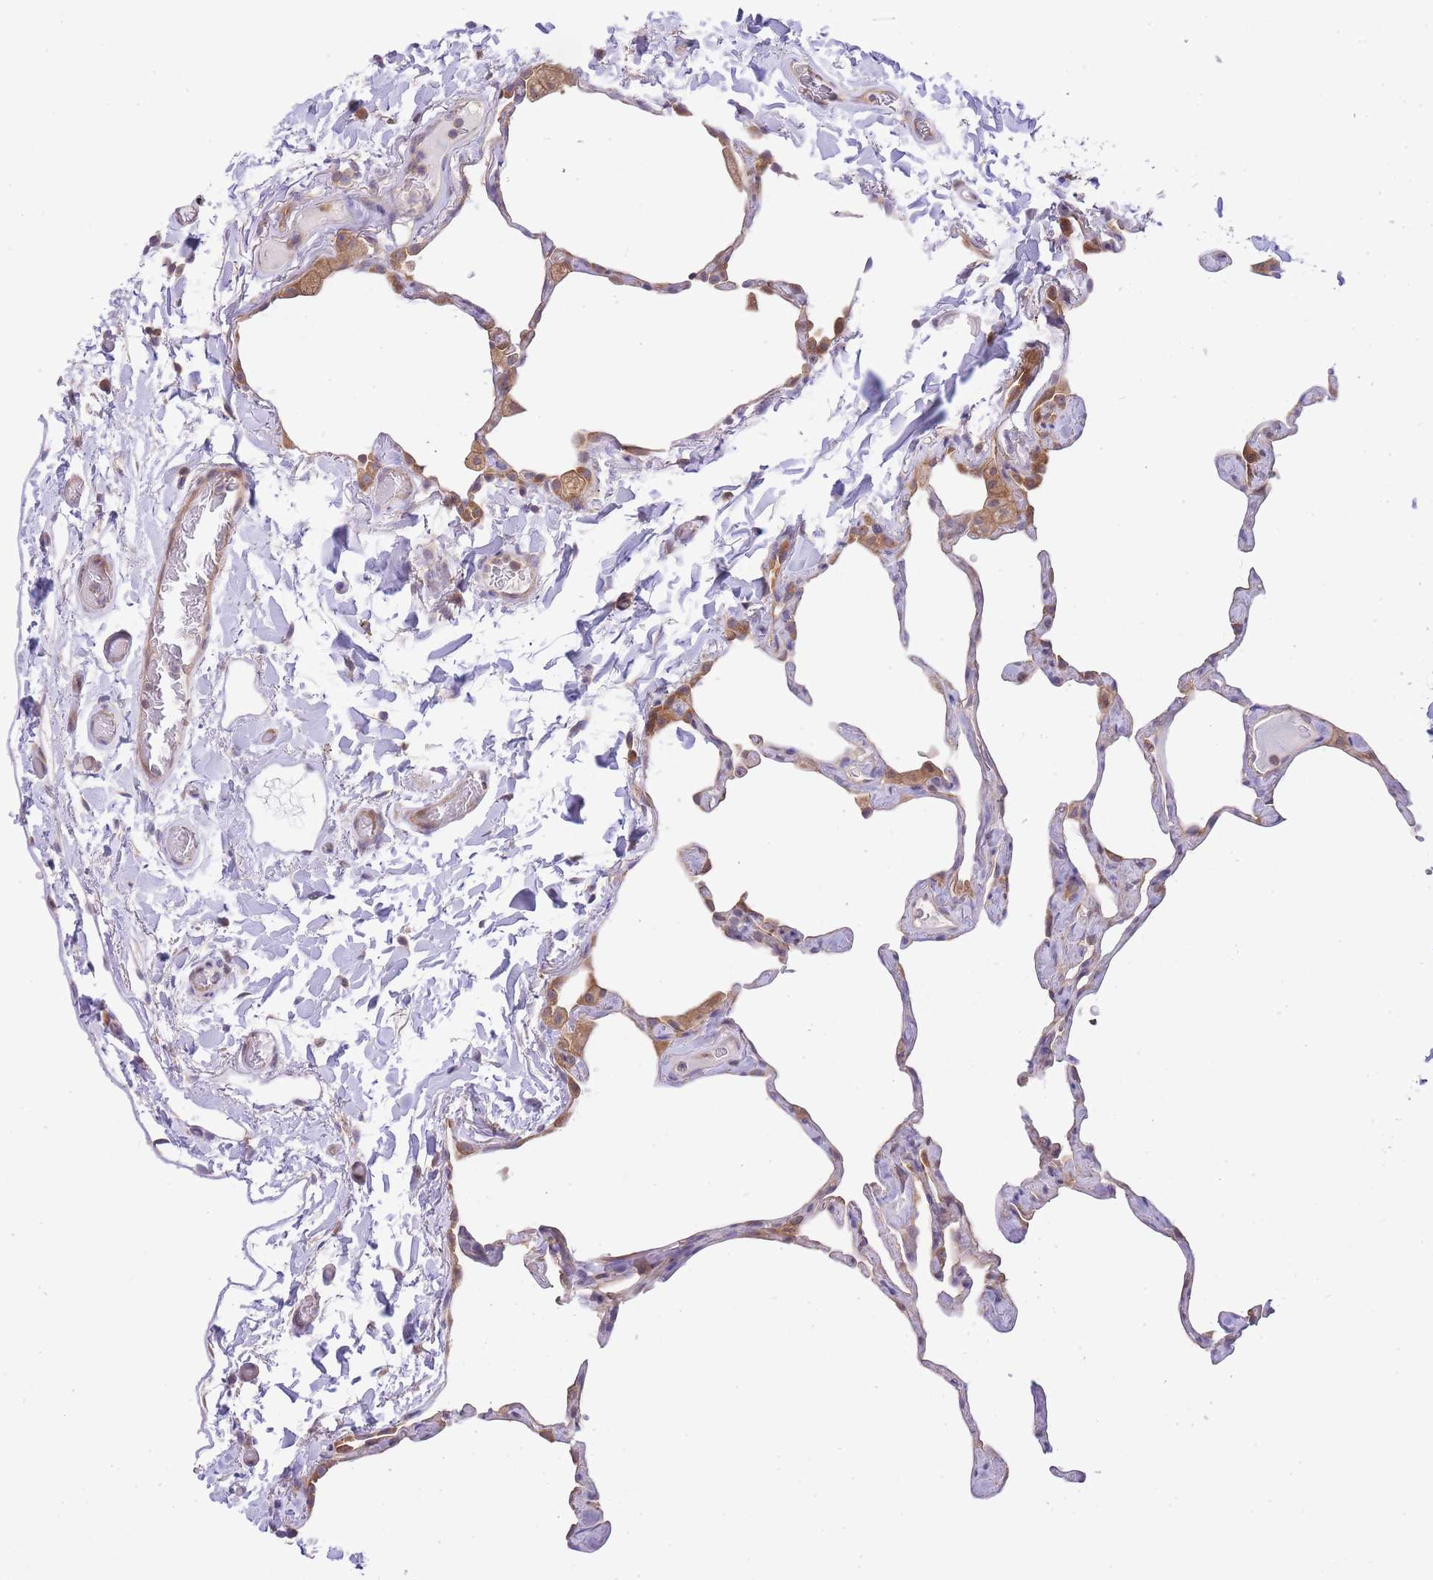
{"staining": {"intensity": "moderate", "quantity": "<25%", "location": "cytoplasmic/membranous"}, "tissue": "lung", "cell_type": "Alveolar cells", "image_type": "normal", "snomed": [{"axis": "morphology", "description": "Normal tissue, NOS"}, {"axis": "topography", "description": "Lung"}], "caption": "This photomicrograph displays benign lung stained with immunohistochemistry (IHC) to label a protein in brown. The cytoplasmic/membranous of alveolar cells show moderate positivity for the protein. Nuclei are counter-stained blue.", "gene": "EIF2B2", "patient": {"sex": "male", "age": 65}}